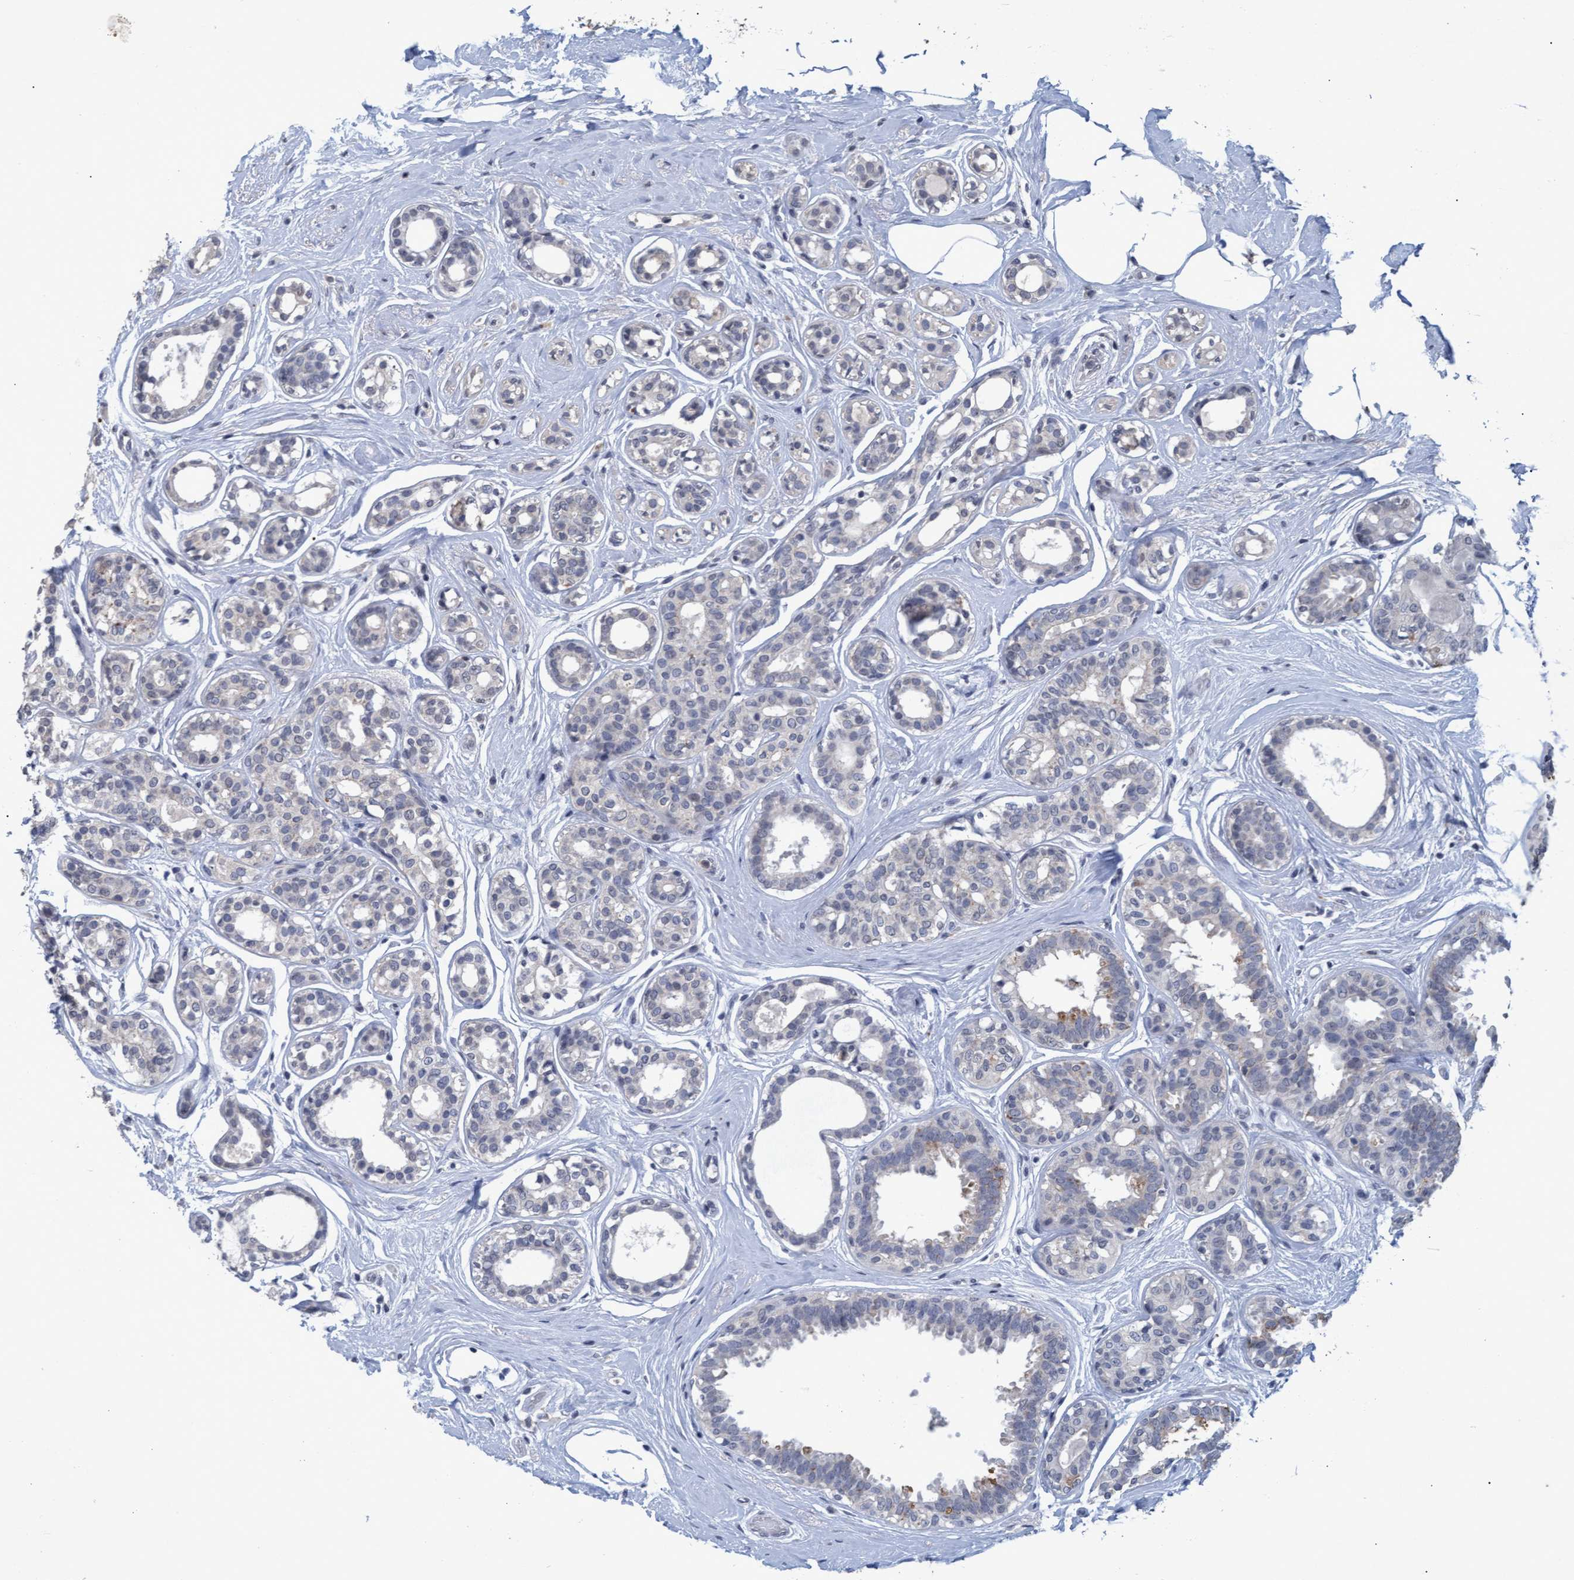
{"staining": {"intensity": "negative", "quantity": "none", "location": "none"}, "tissue": "breast cancer", "cell_type": "Tumor cells", "image_type": "cancer", "snomed": [{"axis": "morphology", "description": "Duct carcinoma"}, {"axis": "topography", "description": "Breast"}], "caption": "A histopathology image of breast cancer stained for a protein reveals no brown staining in tumor cells. Nuclei are stained in blue.", "gene": "GALC", "patient": {"sex": "female", "age": 55}}